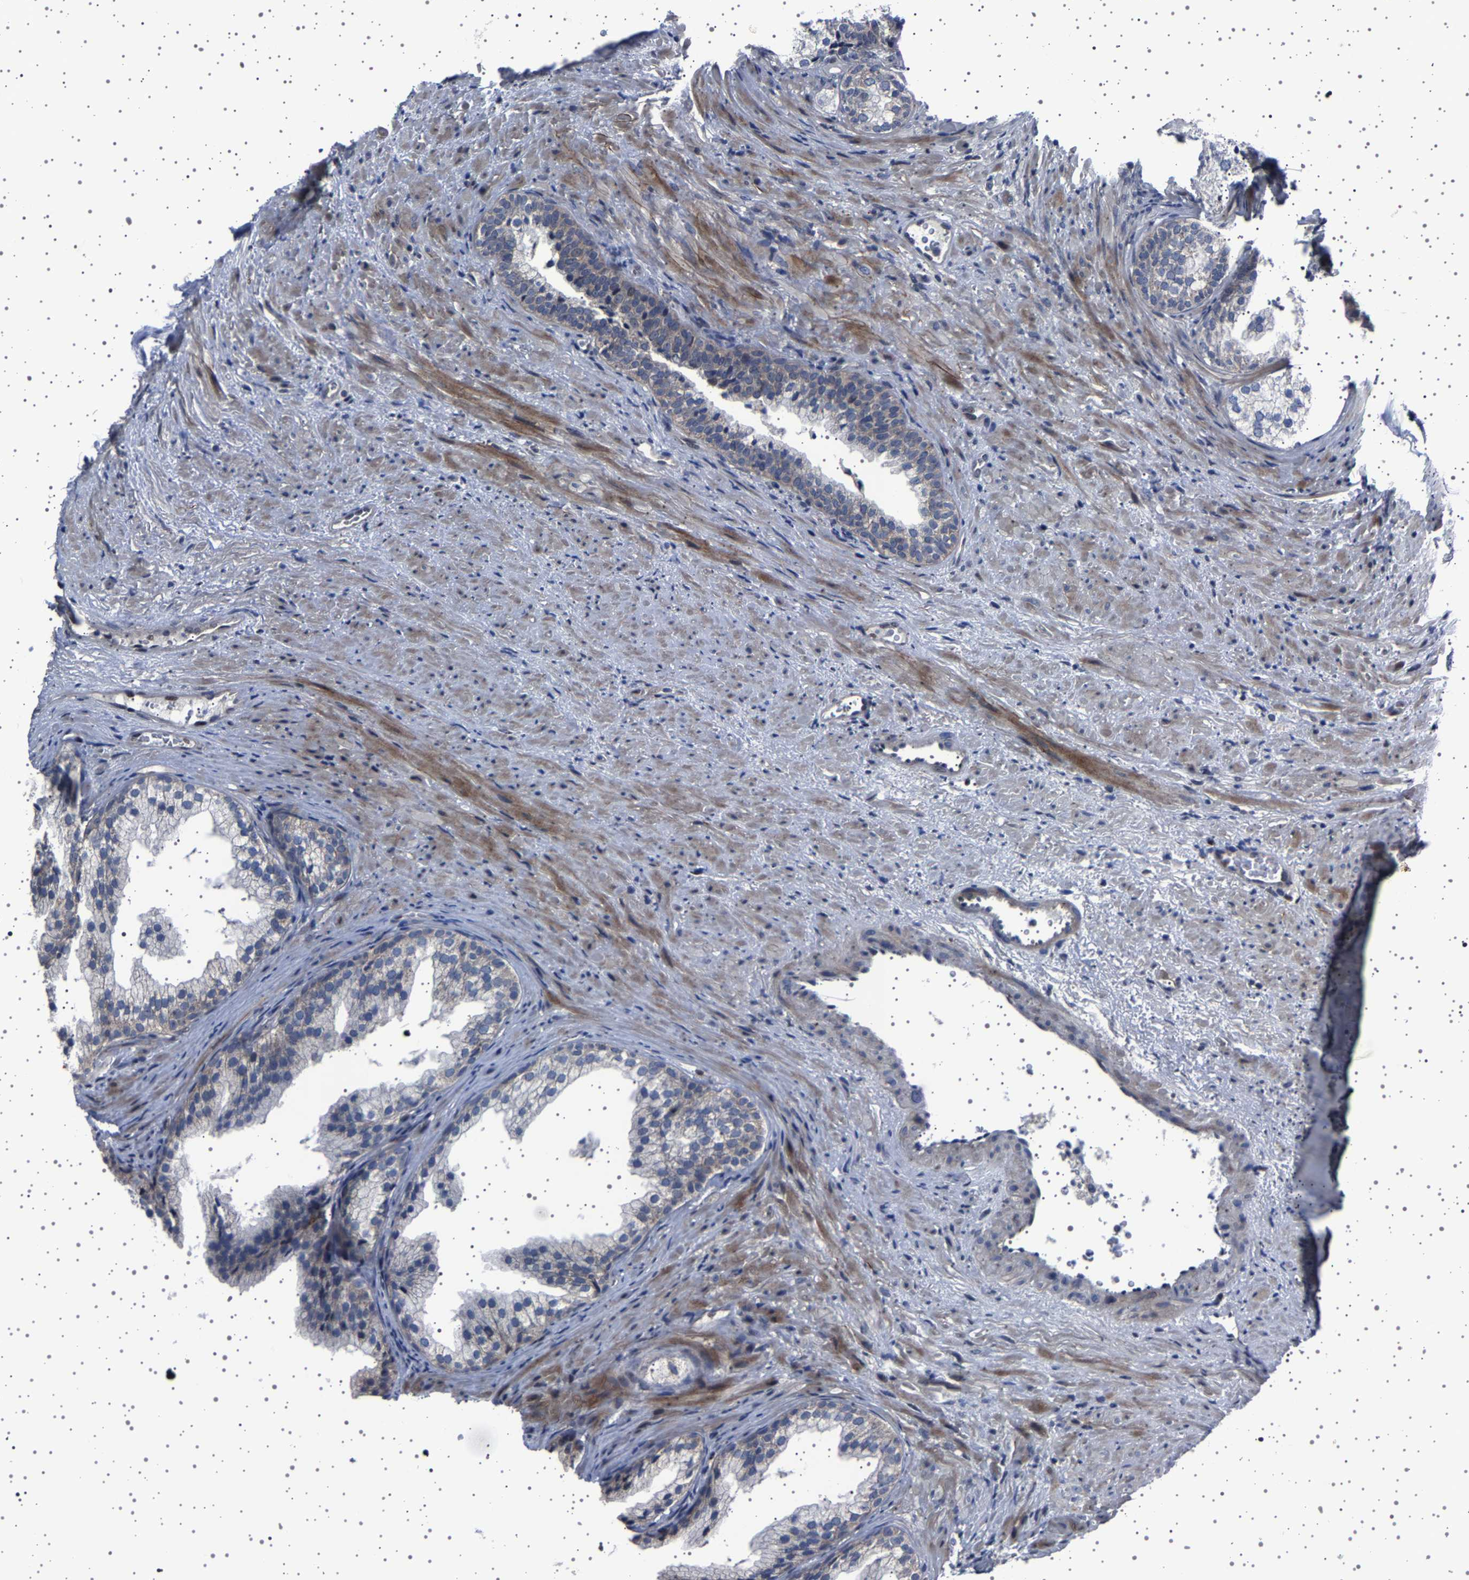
{"staining": {"intensity": "weak", "quantity": "<25%", "location": "cytoplasmic/membranous"}, "tissue": "prostate", "cell_type": "Glandular cells", "image_type": "normal", "snomed": [{"axis": "morphology", "description": "Normal tissue, NOS"}, {"axis": "topography", "description": "Prostate"}], "caption": "Human prostate stained for a protein using immunohistochemistry (IHC) exhibits no staining in glandular cells.", "gene": "PAK5", "patient": {"sex": "male", "age": 76}}